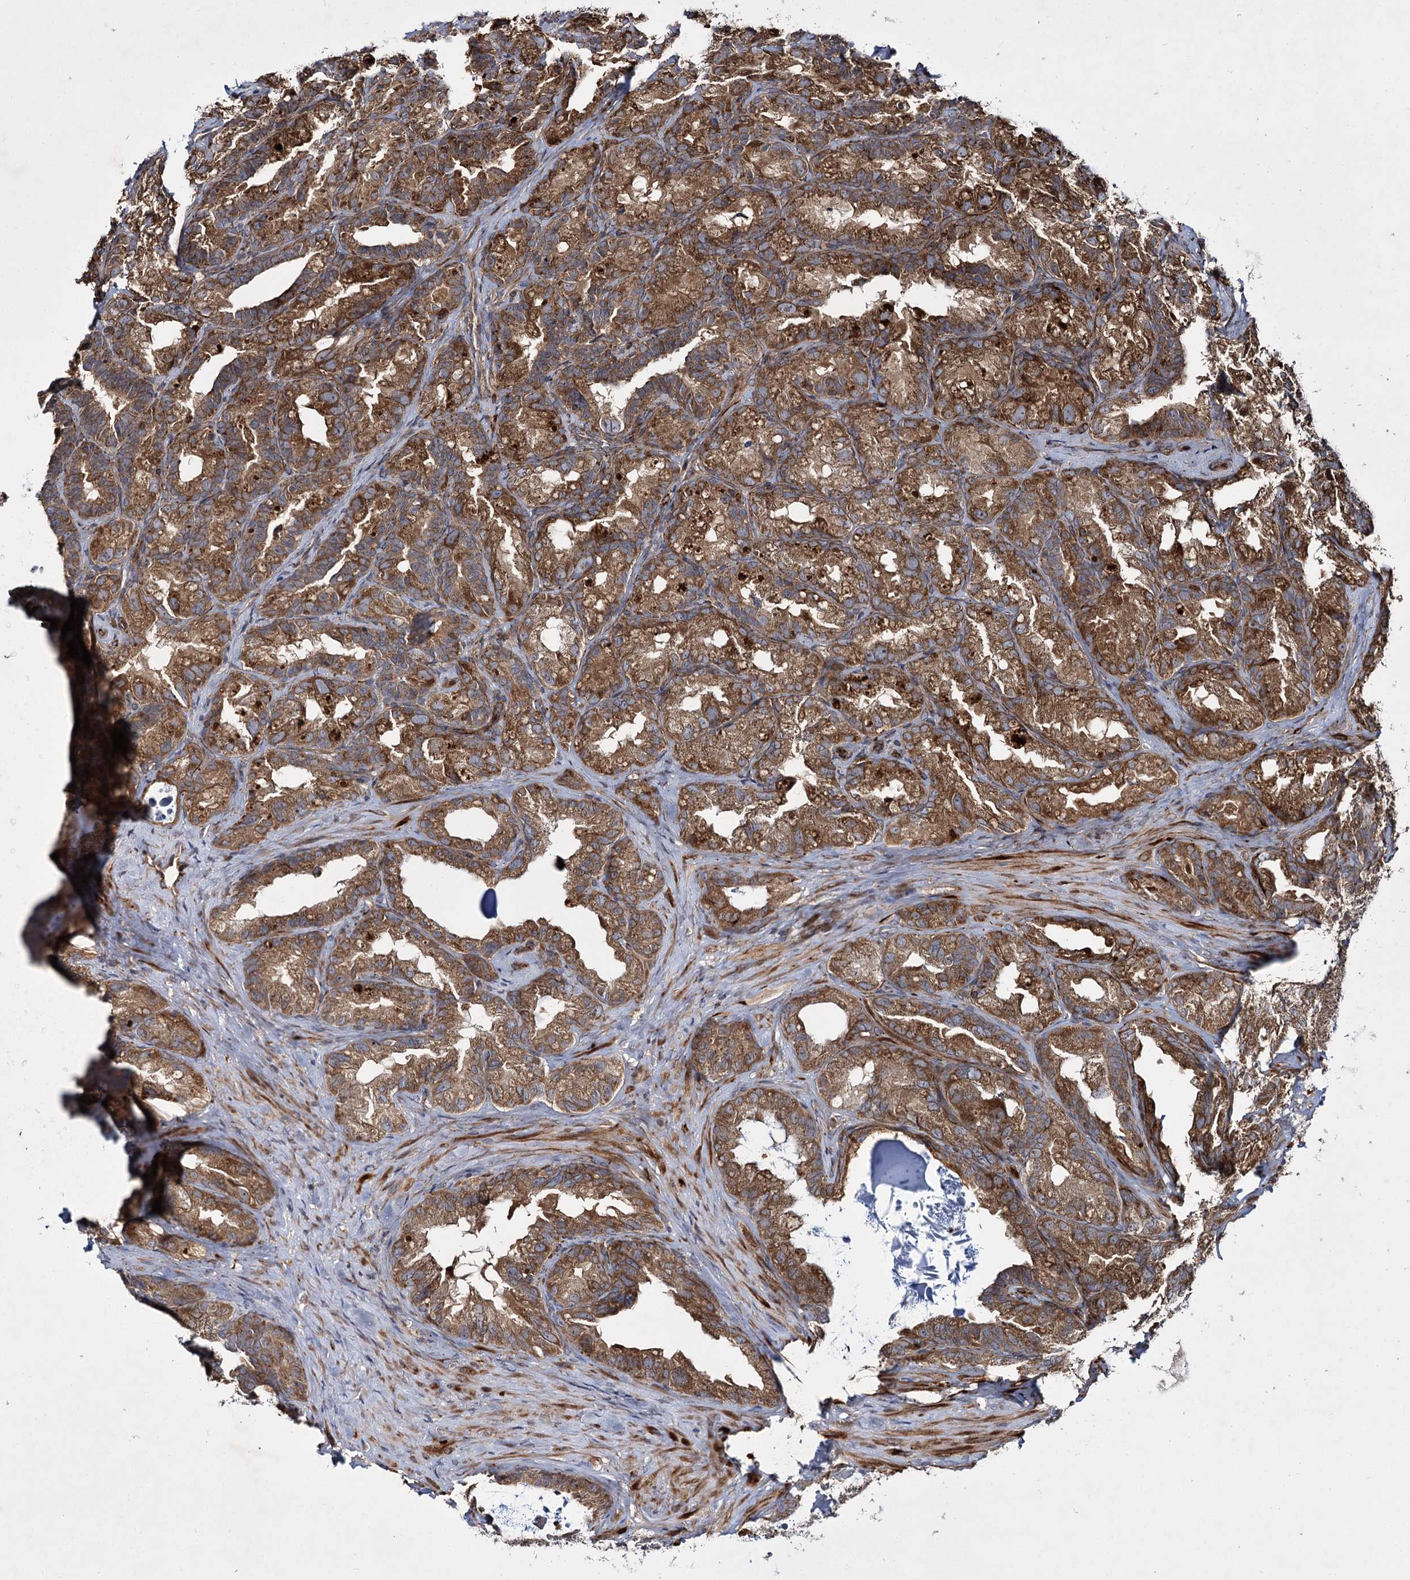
{"staining": {"intensity": "moderate", "quantity": ">75%", "location": "cytoplasmic/membranous"}, "tissue": "seminal vesicle", "cell_type": "Glandular cells", "image_type": "normal", "snomed": [{"axis": "morphology", "description": "Normal tissue, NOS"}, {"axis": "topography", "description": "Seminal veicle"}], "caption": "Immunohistochemistry (IHC) (DAB) staining of unremarkable seminal vesicle reveals moderate cytoplasmic/membranous protein expression in about >75% of glandular cells. (IHC, brightfield microscopy, high magnification).", "gene": "HECTD2", "patient": {"sex": "male", "age": 60}}